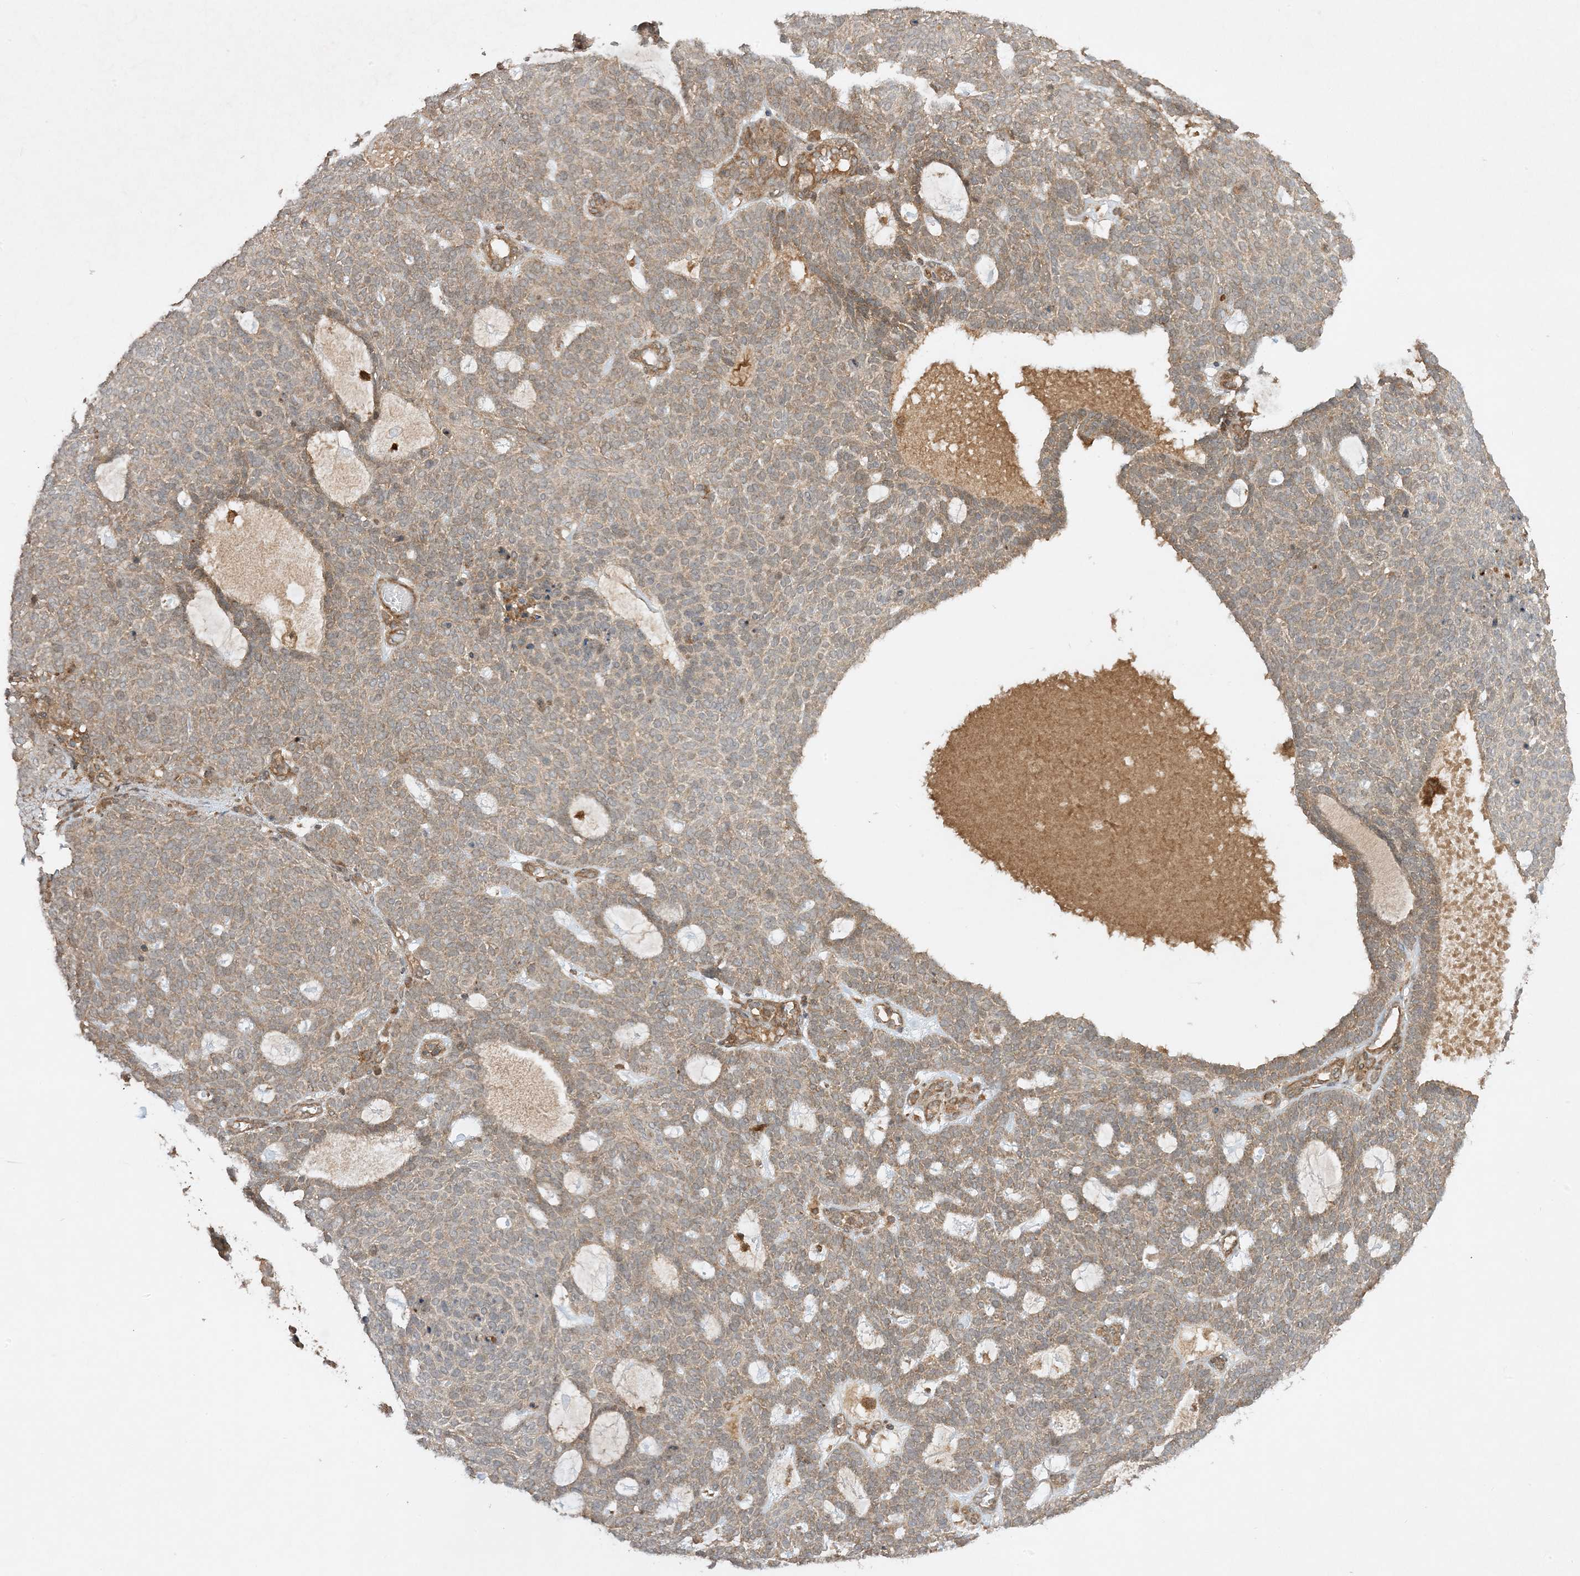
{"staining": {"intensity": "weak", "quantity": "25%-75%", "location": "cytoplasmic/membranous"}, "tissue": "skin cancer", "cell_type": "Tumor cells", "image_type": "cancer", "snomed": [{"axis": "morphology", "description": "Squamous cell carcinoma, NOS"}, {"axis": "topography", "description": "Skin"}], "caption": "Skin cancer (squamous cell carcinoma) stained with a brown dye shows weak cytoplasmic/membranous positive positivity in about 25%-75% of tumor cells.", "gene": "XRN1", "patient": {"sex": "female", "age": 90}}